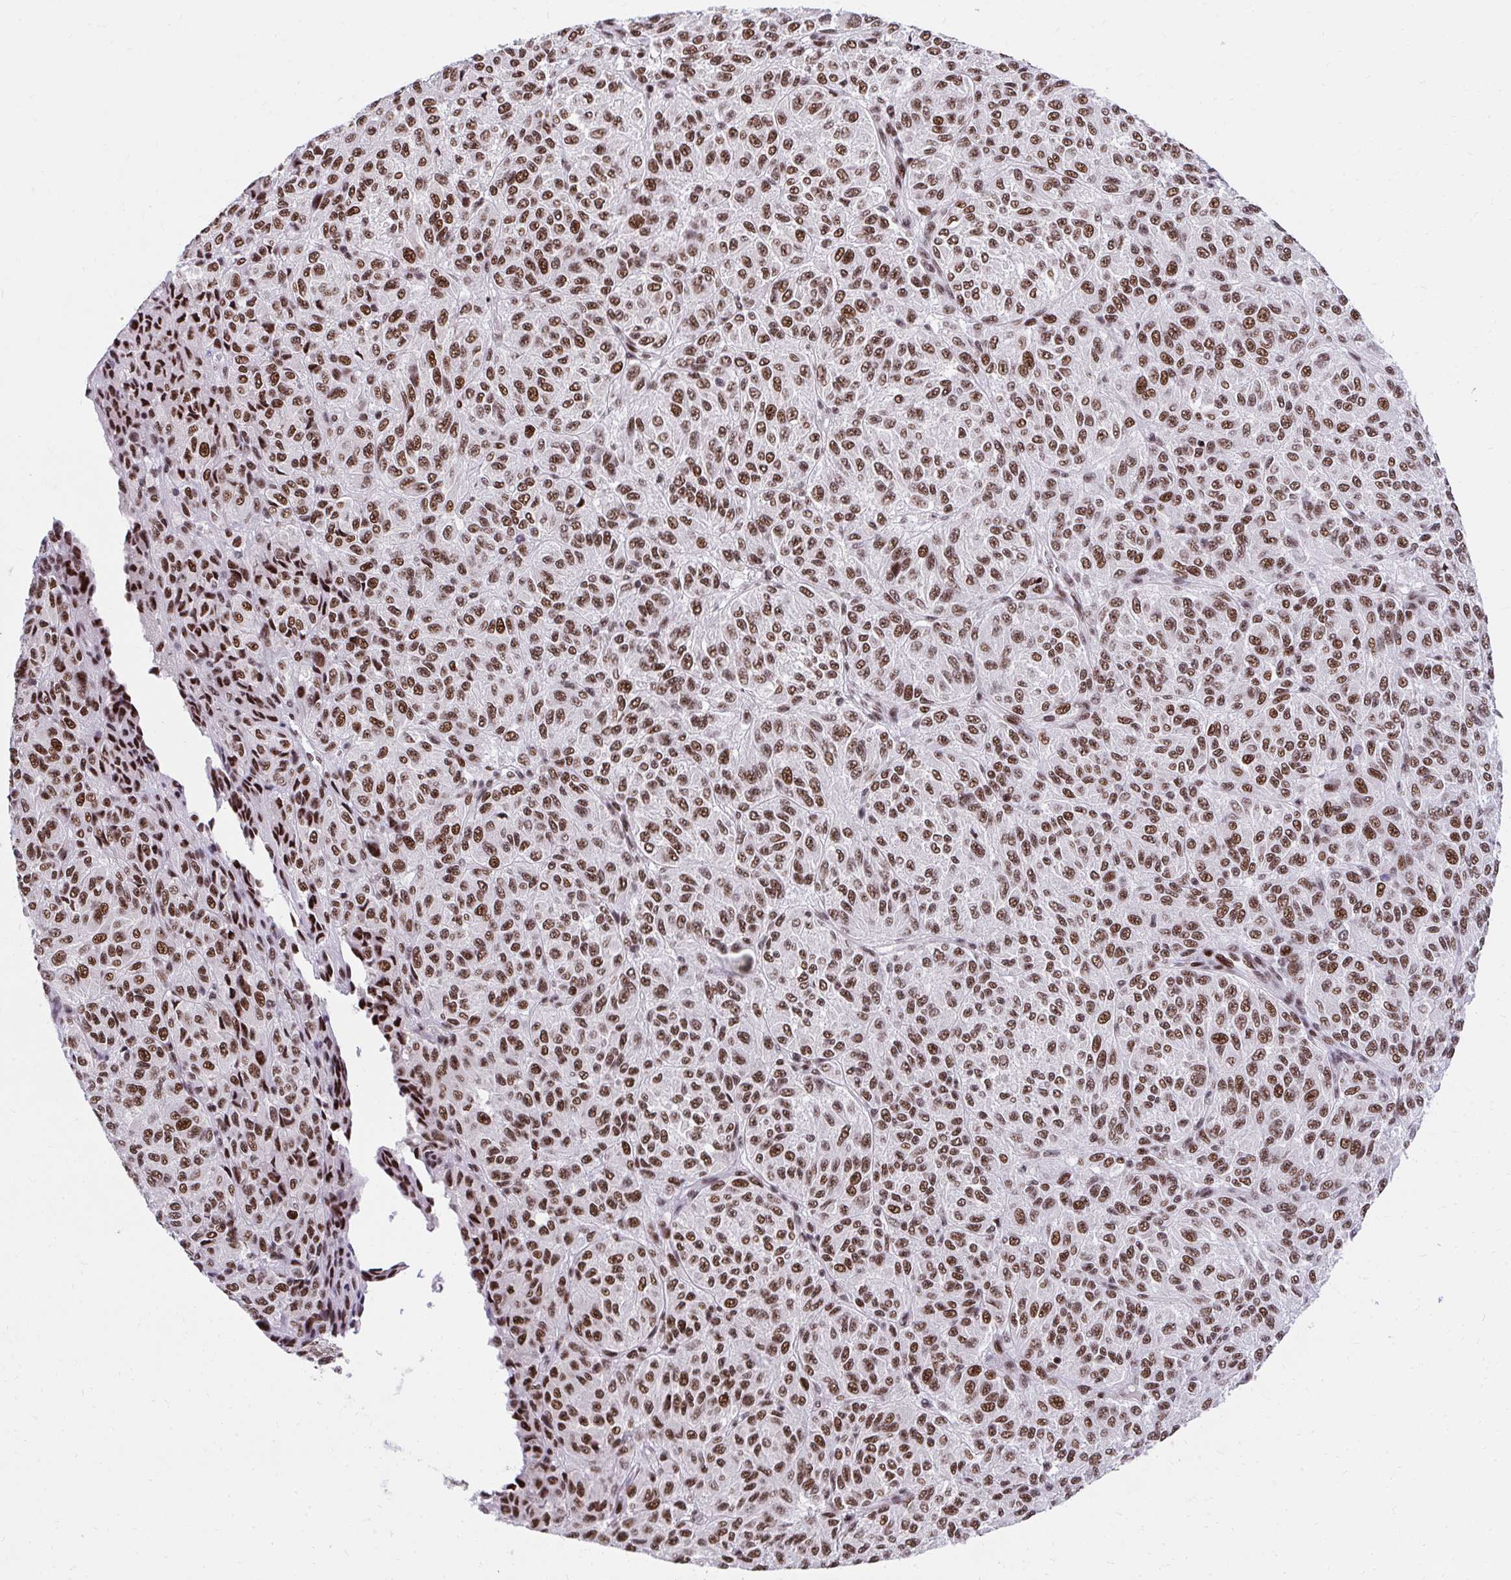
{"staining": {"intensity": "strong", "quantity": ">75%", "location": "nuclear"}, "tissue": "melanoma", "cell_type": "Tumor cells", "image_type": "cancer", "snomed": [{"axis": "morphology", "description": "Malignant melanoma, Metastatic site"}, {"axis": "topography", "description": "Brain"}], "caption": "An immunohistochemistry (IHC) image of neoplastic tissue is shown. Protein staining in brown labels strong nuclear positivity in malignant melanoma (metastatic site) within tumor cells.", "gene": "SYNE4", "patient": {"sex": "female", "age": 56}}